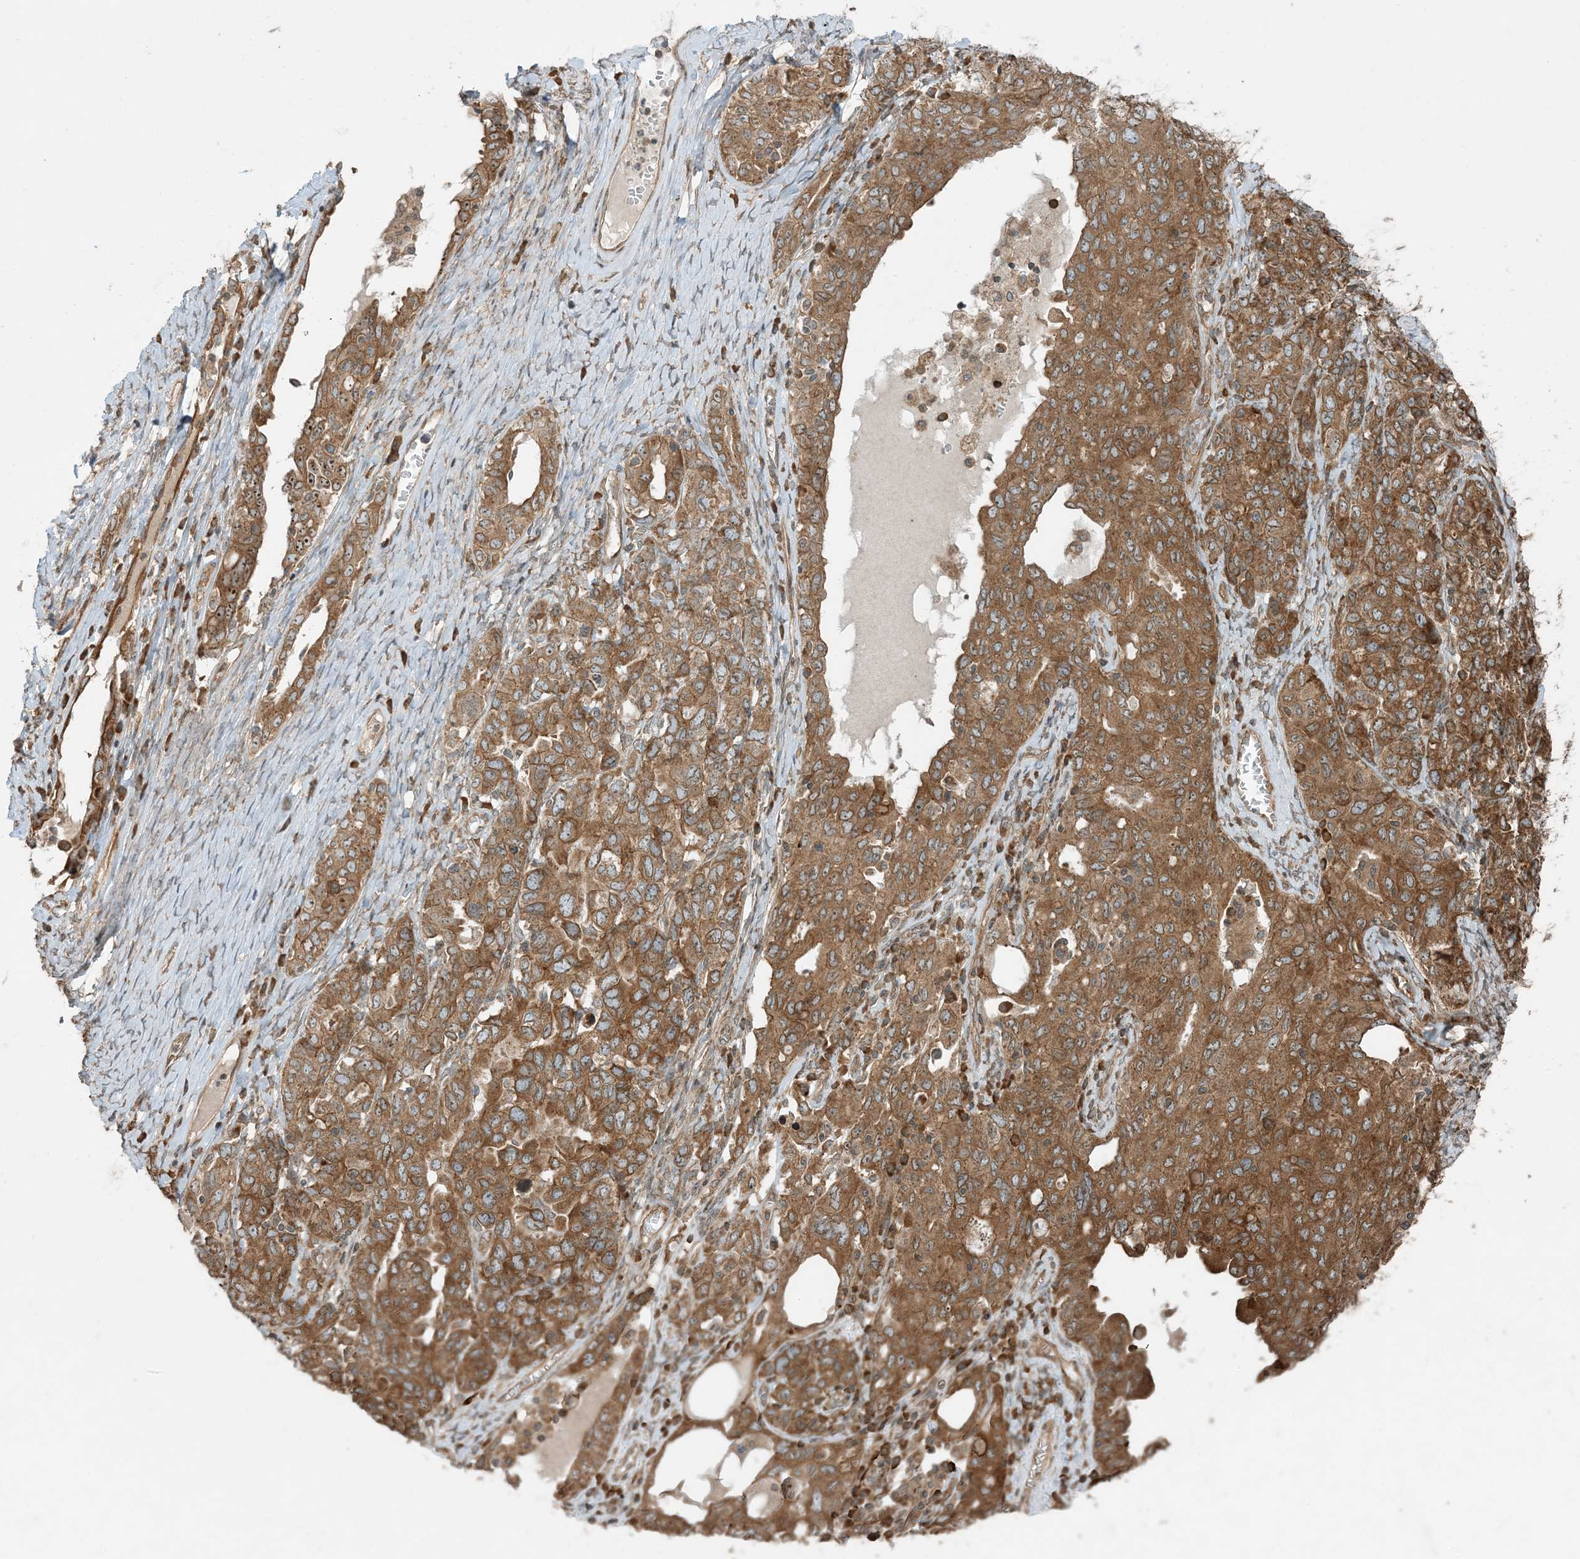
{"staining": {"intensity": "moderate", "quantity": ">75%", "location": "cytoplasmic/membranous"}, "tissue": "ovarian cancer", "cell_type": "Tumor cells", "image_type": "cancer", "snomed": [{"axis": "morphology", "description": "Carcinoma, endometroid"}, {"axis": "topography", "description": "Ovary"}], "caption": "This histopathology image displays immunohistochemistry (IHC) staining of human ovarian cancer (endometroid carcinoma), with medium moderate cytoplasmic/membranous positivity in approximately >75% of tumor cells.", "gene": "COMMD8", "patient": {"sex": "female", "age": 62}}